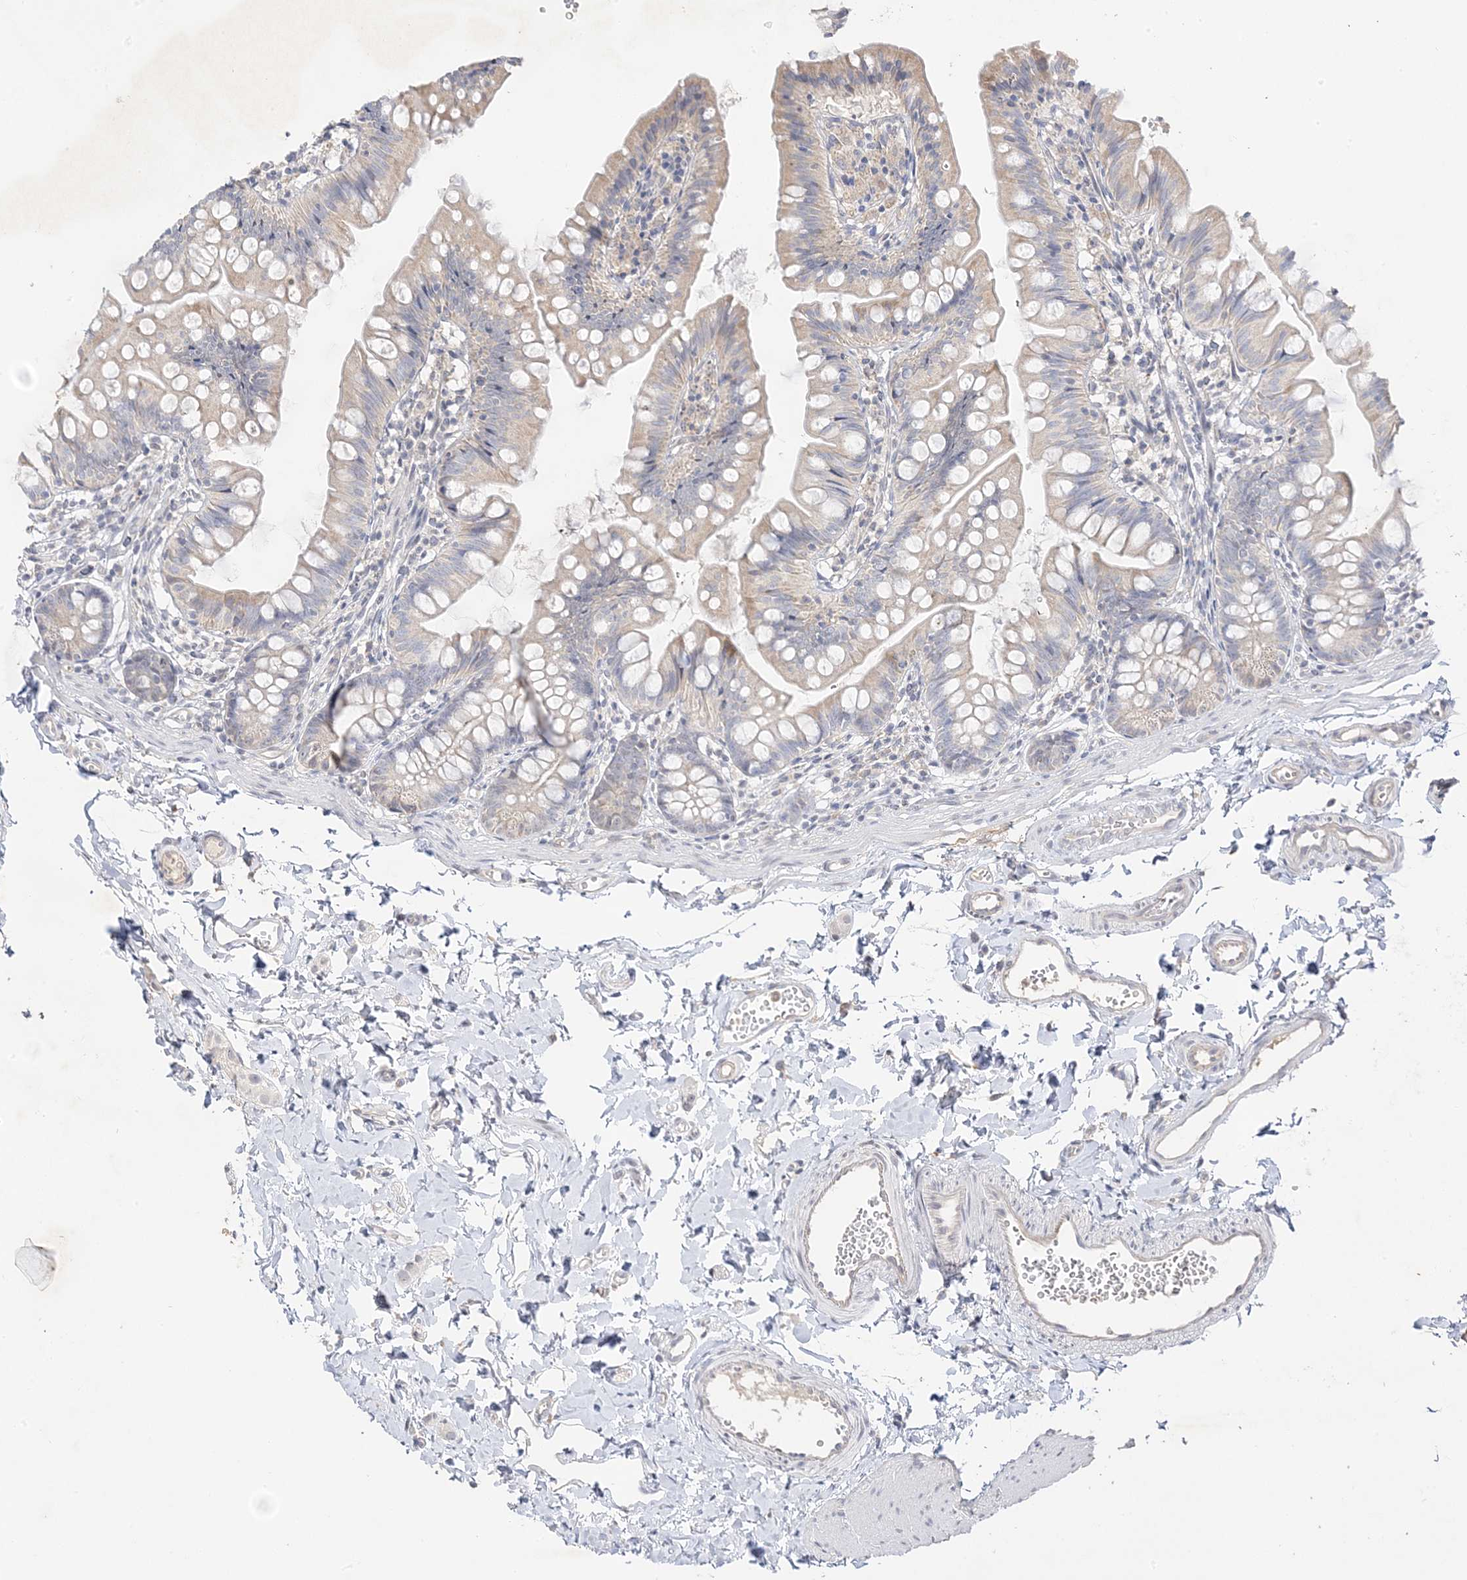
{"staining": {"intensity": "weak", "quantity": ">75%", "location": "cytoplasmic/membranous"}, "tissue": "small intestine", "cell_type": "Glandular cells", "image_type": "normal", "snomed": [{"axis": "morphology", "description": "Normal tissue, NOS"}, {"axis": "topography", "description": "Small intestine"}], "caption": "Small intestine stained with immunohistochemistry exhibits weak cytoplasmic/membranous positivity in approximately >75% of glandular cells.", "gene": "TRANK1", "patient": {"sex": "male", "age": 7}}